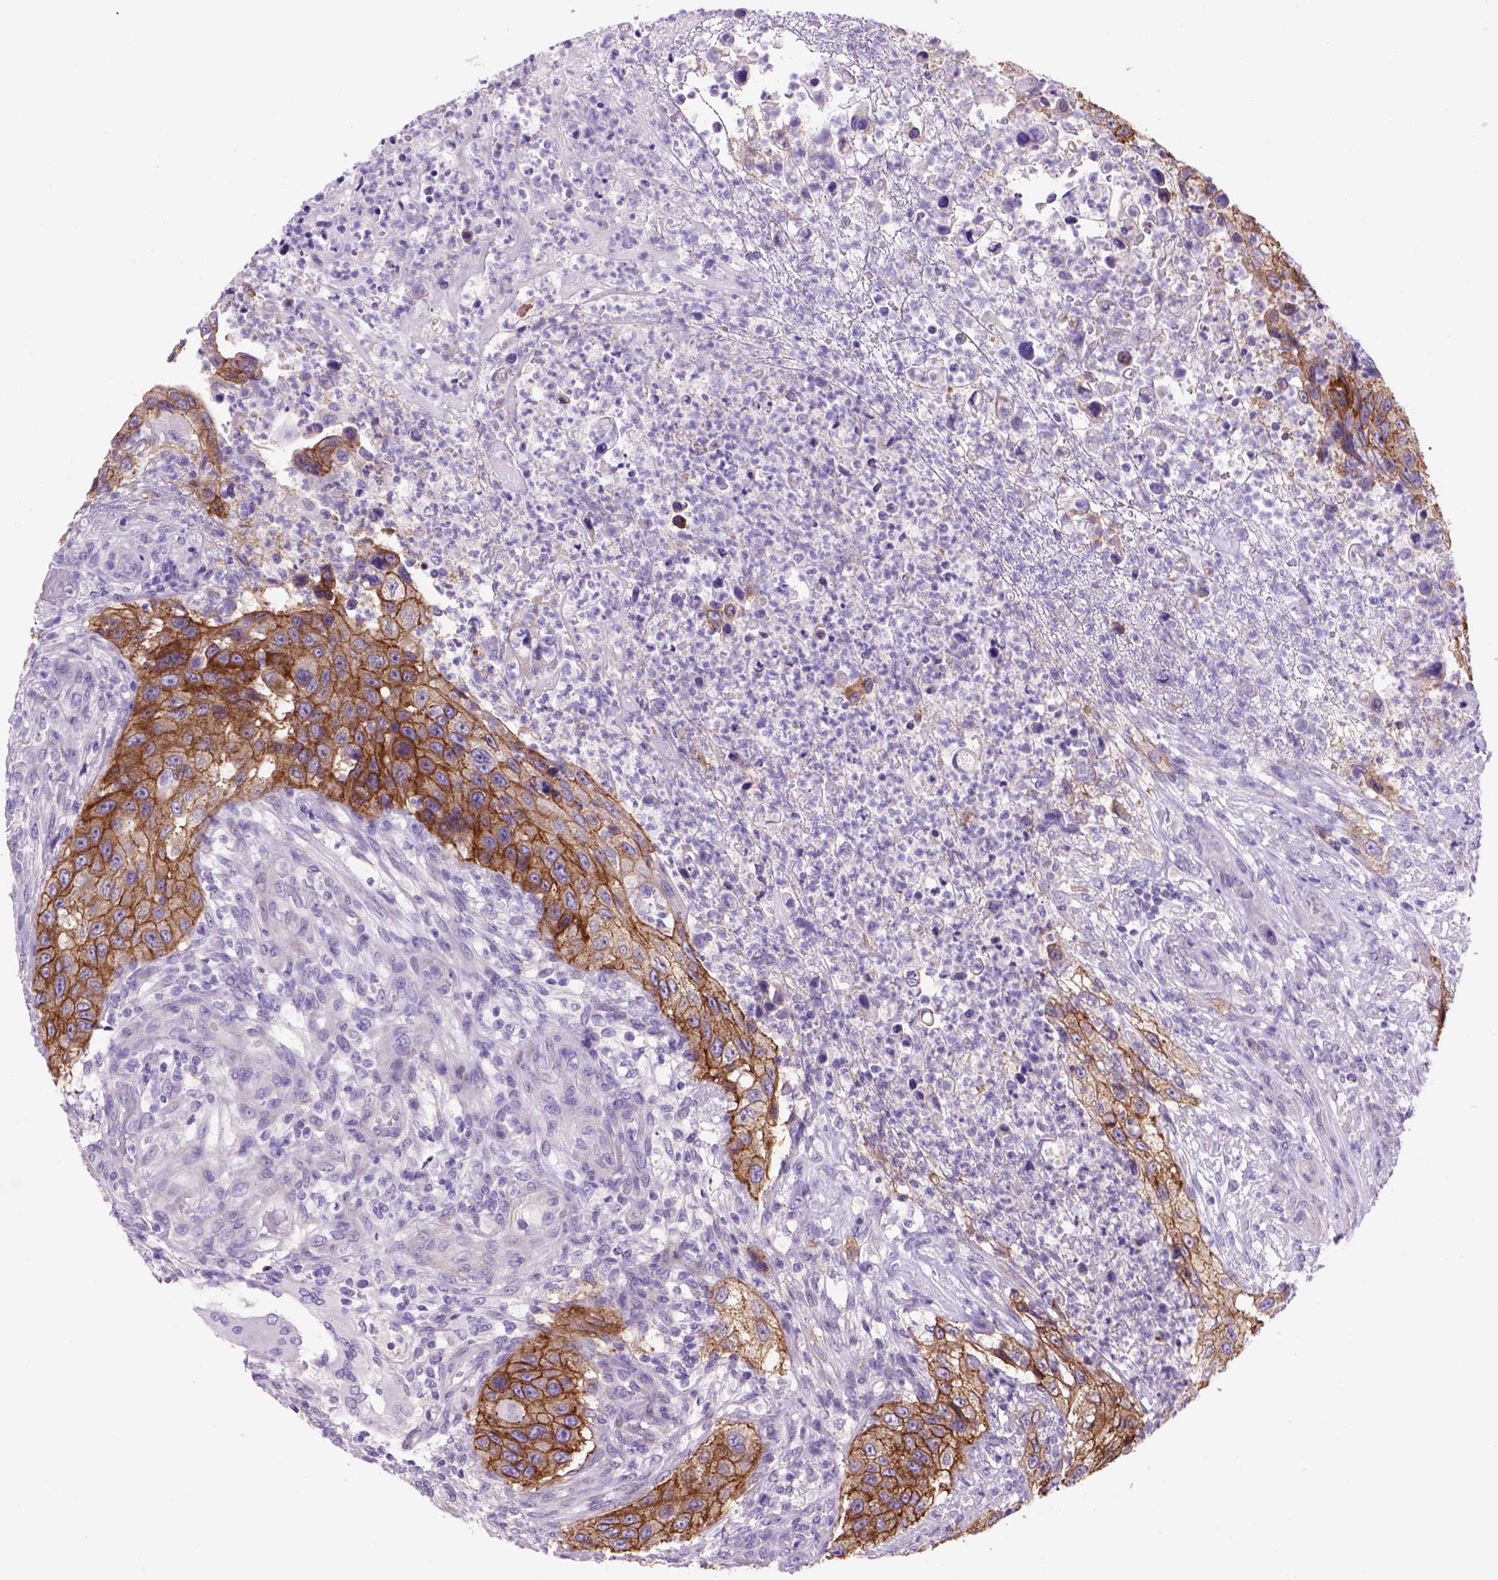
{"staining": {"intensity": "moderate", "quantity": ">75%", "location": "cytoplasmic/membranous"}, "tissue": "urothelial cancer", "cell_type": "Tumor cells", "image_type": "cancer", "snomed": [{"axis": "morphology", "description": "Urothelial carcinoma, High grade"}, {"axis": "topography", "description": "Urinary bladder"}], "caption": "High-grade urothelial carcinoma tissue displays moderate cytoplasmic/membranous expression in approximately >75% of tumor cells, visualized by immunohistochemistry. The protein is shown in brown color, while the nuclei are stained blue.", "gene": "EGFR", "patient": {"sex": "female", "age": 60}}